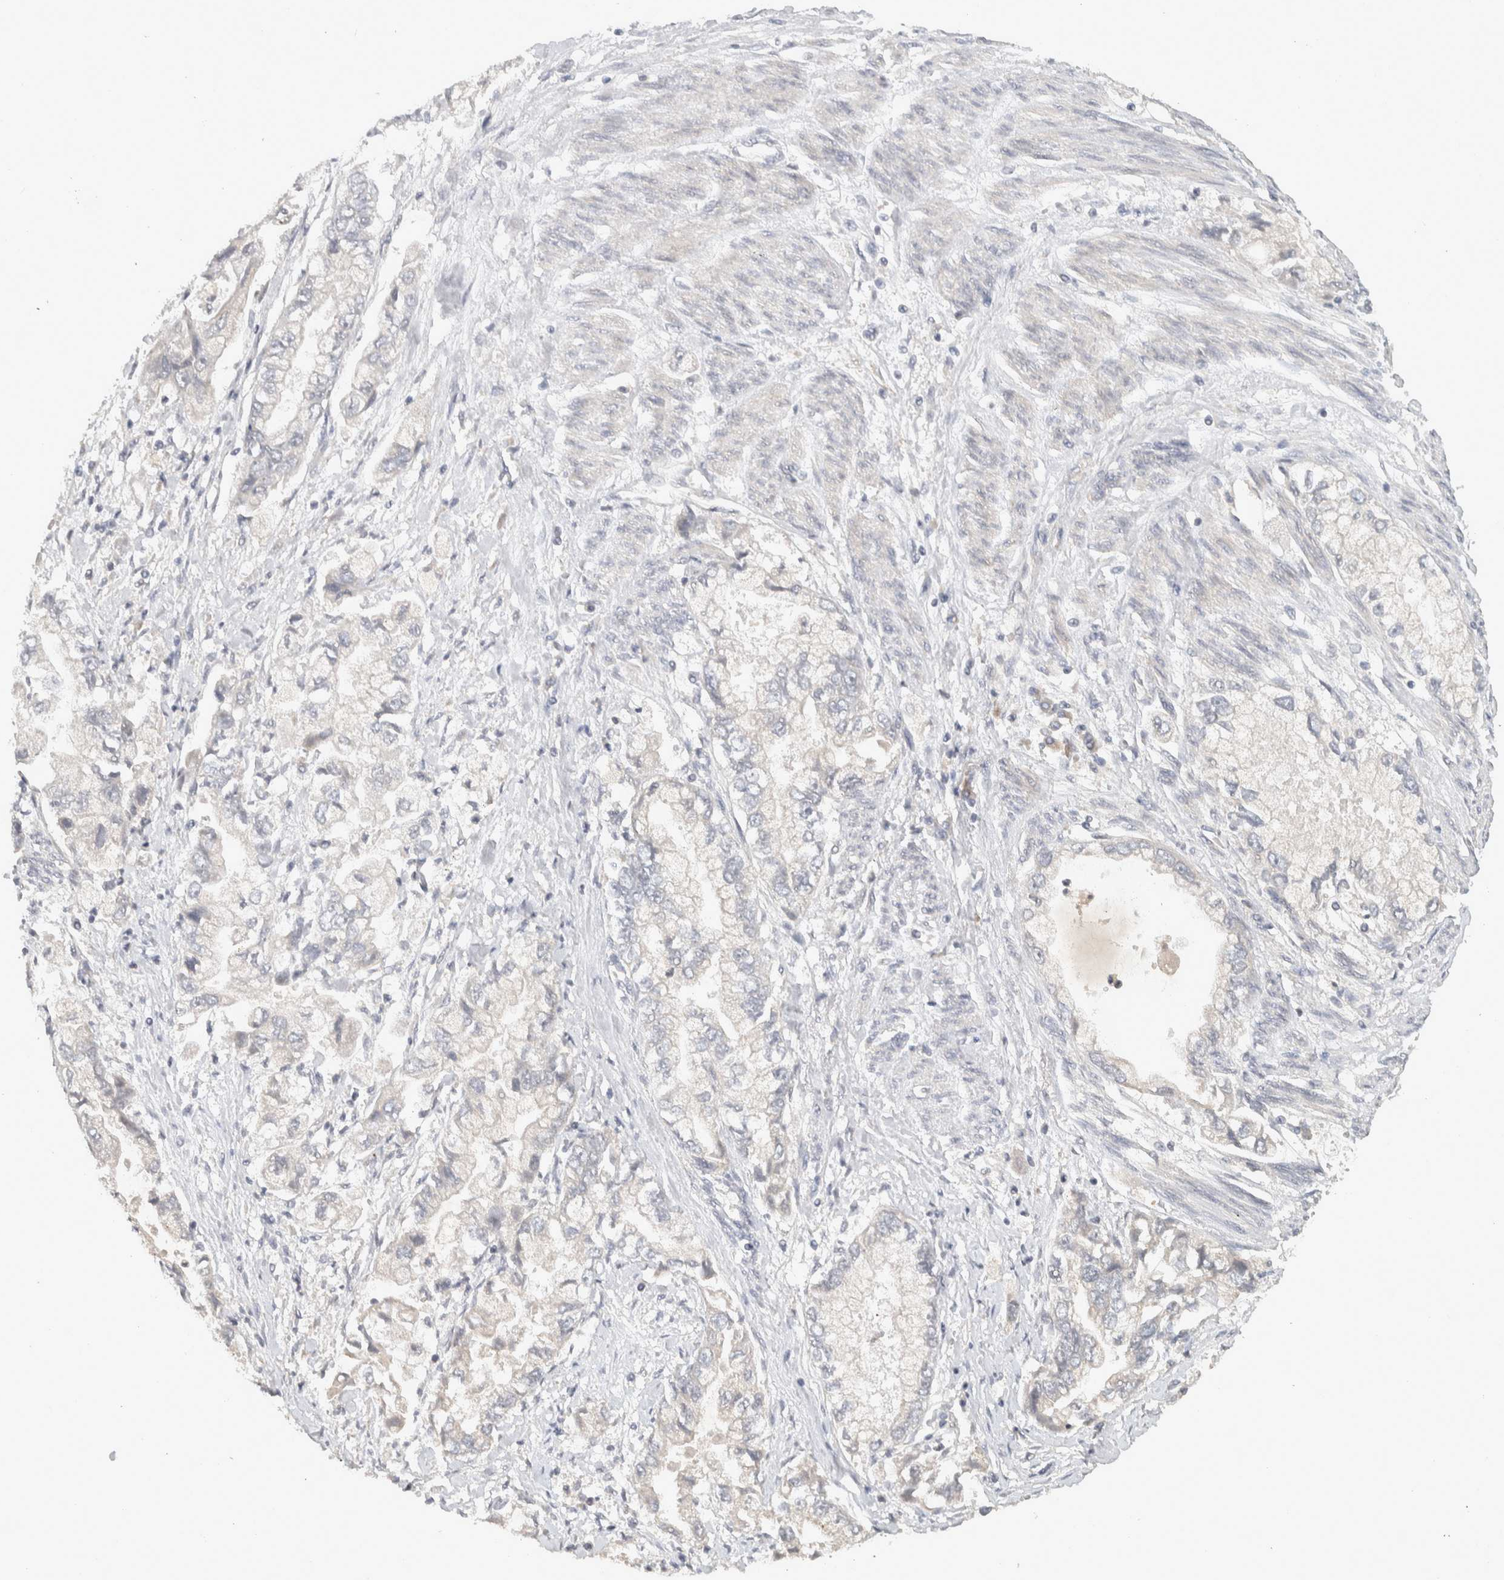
{"staining": {"intensity": "negative", "quantity": "none", "location": "none"}, "tissue": "stomach cancer", "cell_type": "Tumor cells", "image_type": "cancer", "snomed": [{"axis": "morphology", "description": "Normal tissue, NOS"}, {"axis": "morphology", "description": "Adenocarcinoma, NOS"}, {"axis": "topography", "description": "Stomach"}], "caption": "High power microscopy histopathology image of an immunohistochemistry micrograph of stomach cancer (adenocarcinoma), revealing no significant expression in tumor cells.", "gene": "AFP", "patient": {"sex": "male", "age": 62}}